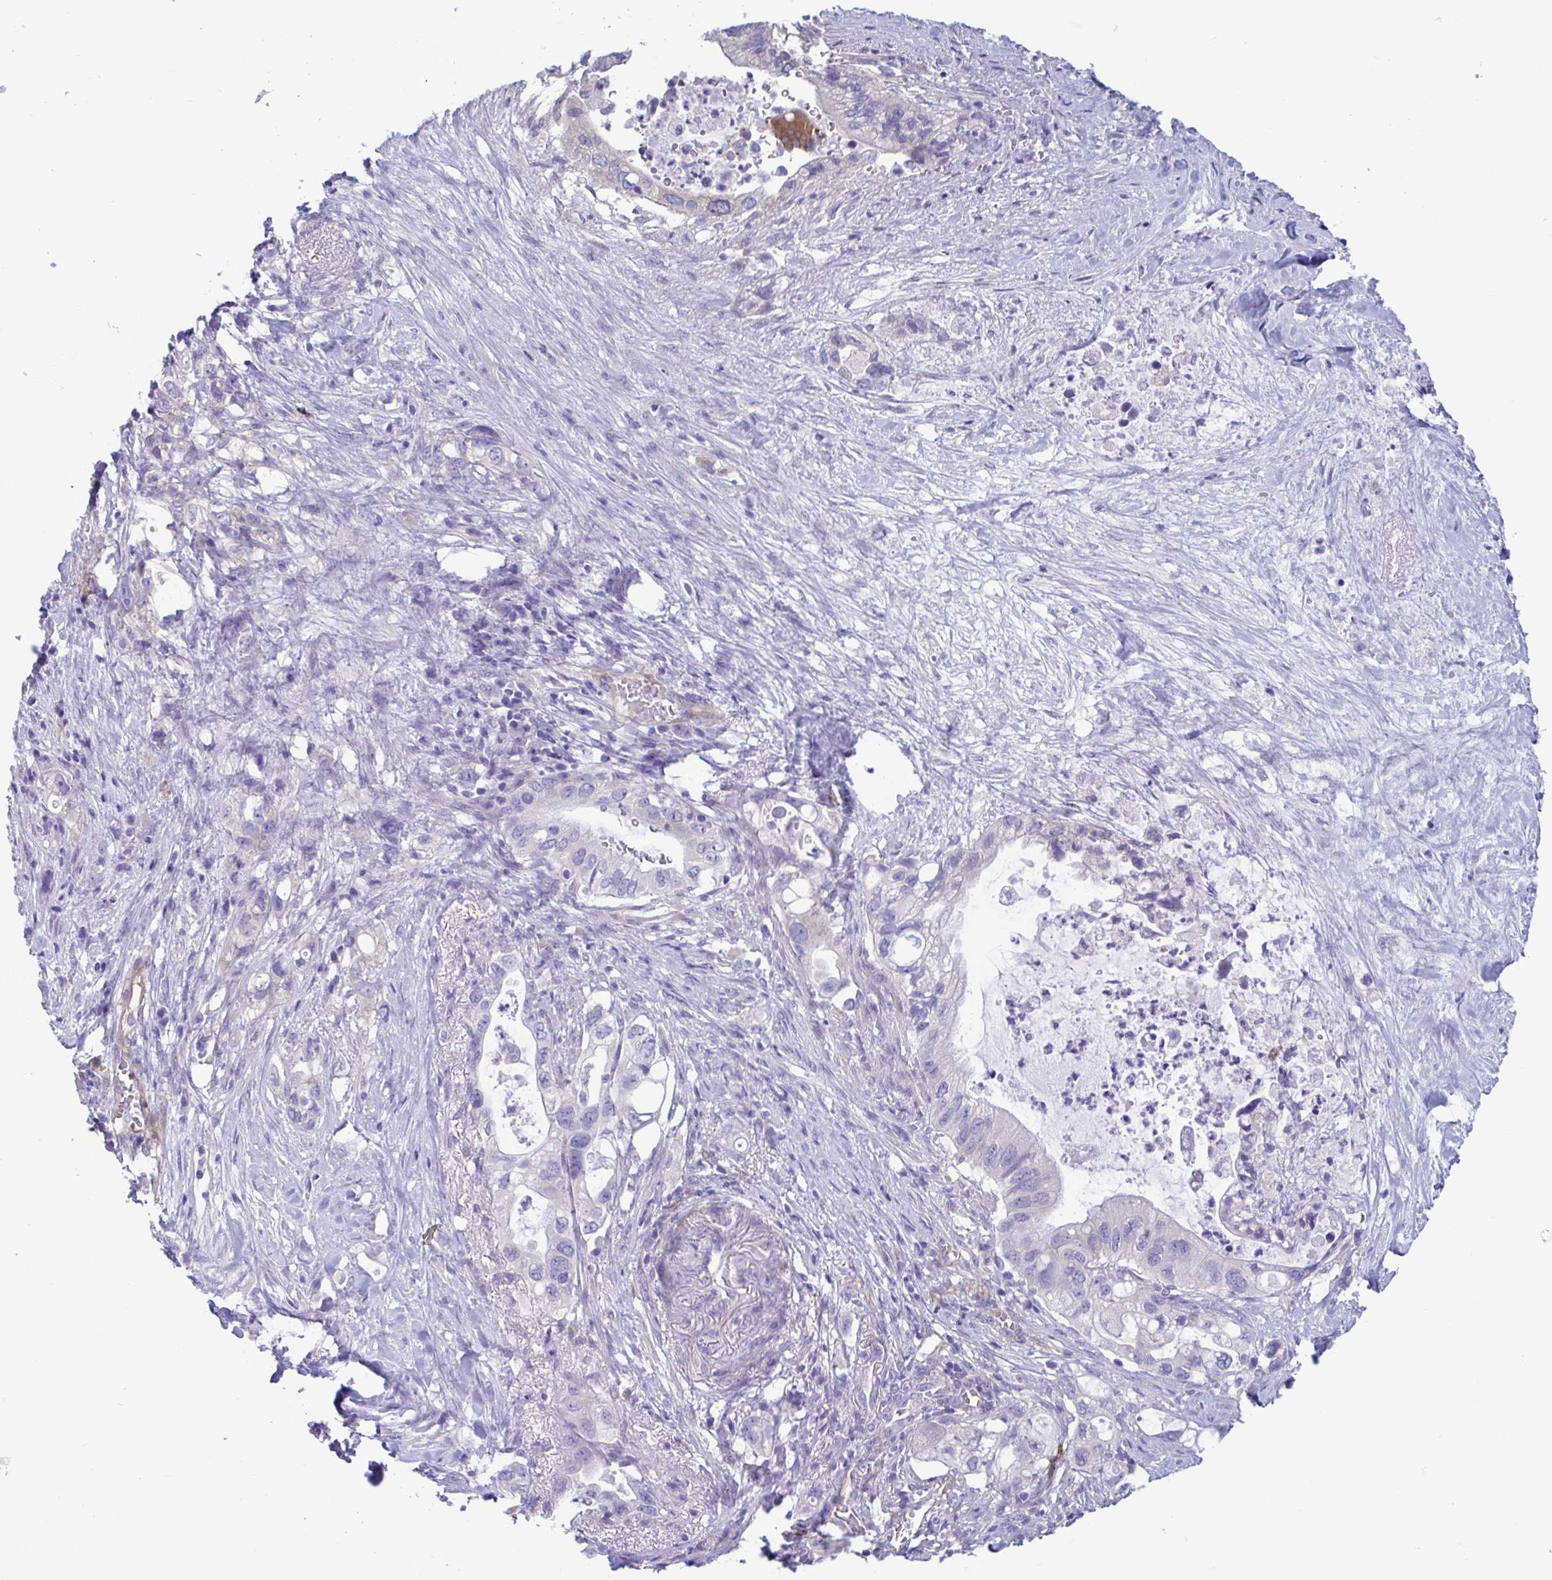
{"staining": {"intensity": "negative", "quantity": "none", "location": "none"}, "tissue": "pancreatic cancer", "cell_type": "Tumor cells", "image_type": "cancer", "snomed": [{"axis": "morphology", "description": "Adenocarcinoma, NOS"}, {"axis": "topography", "description": "Pancreas"}], "caption": "This is an IHC histopathology image of human pancreatic cancer. There is no positivity in tumor cells.", "gene": "LPIN3", "patient": {"sex": "female", "age": 72}}